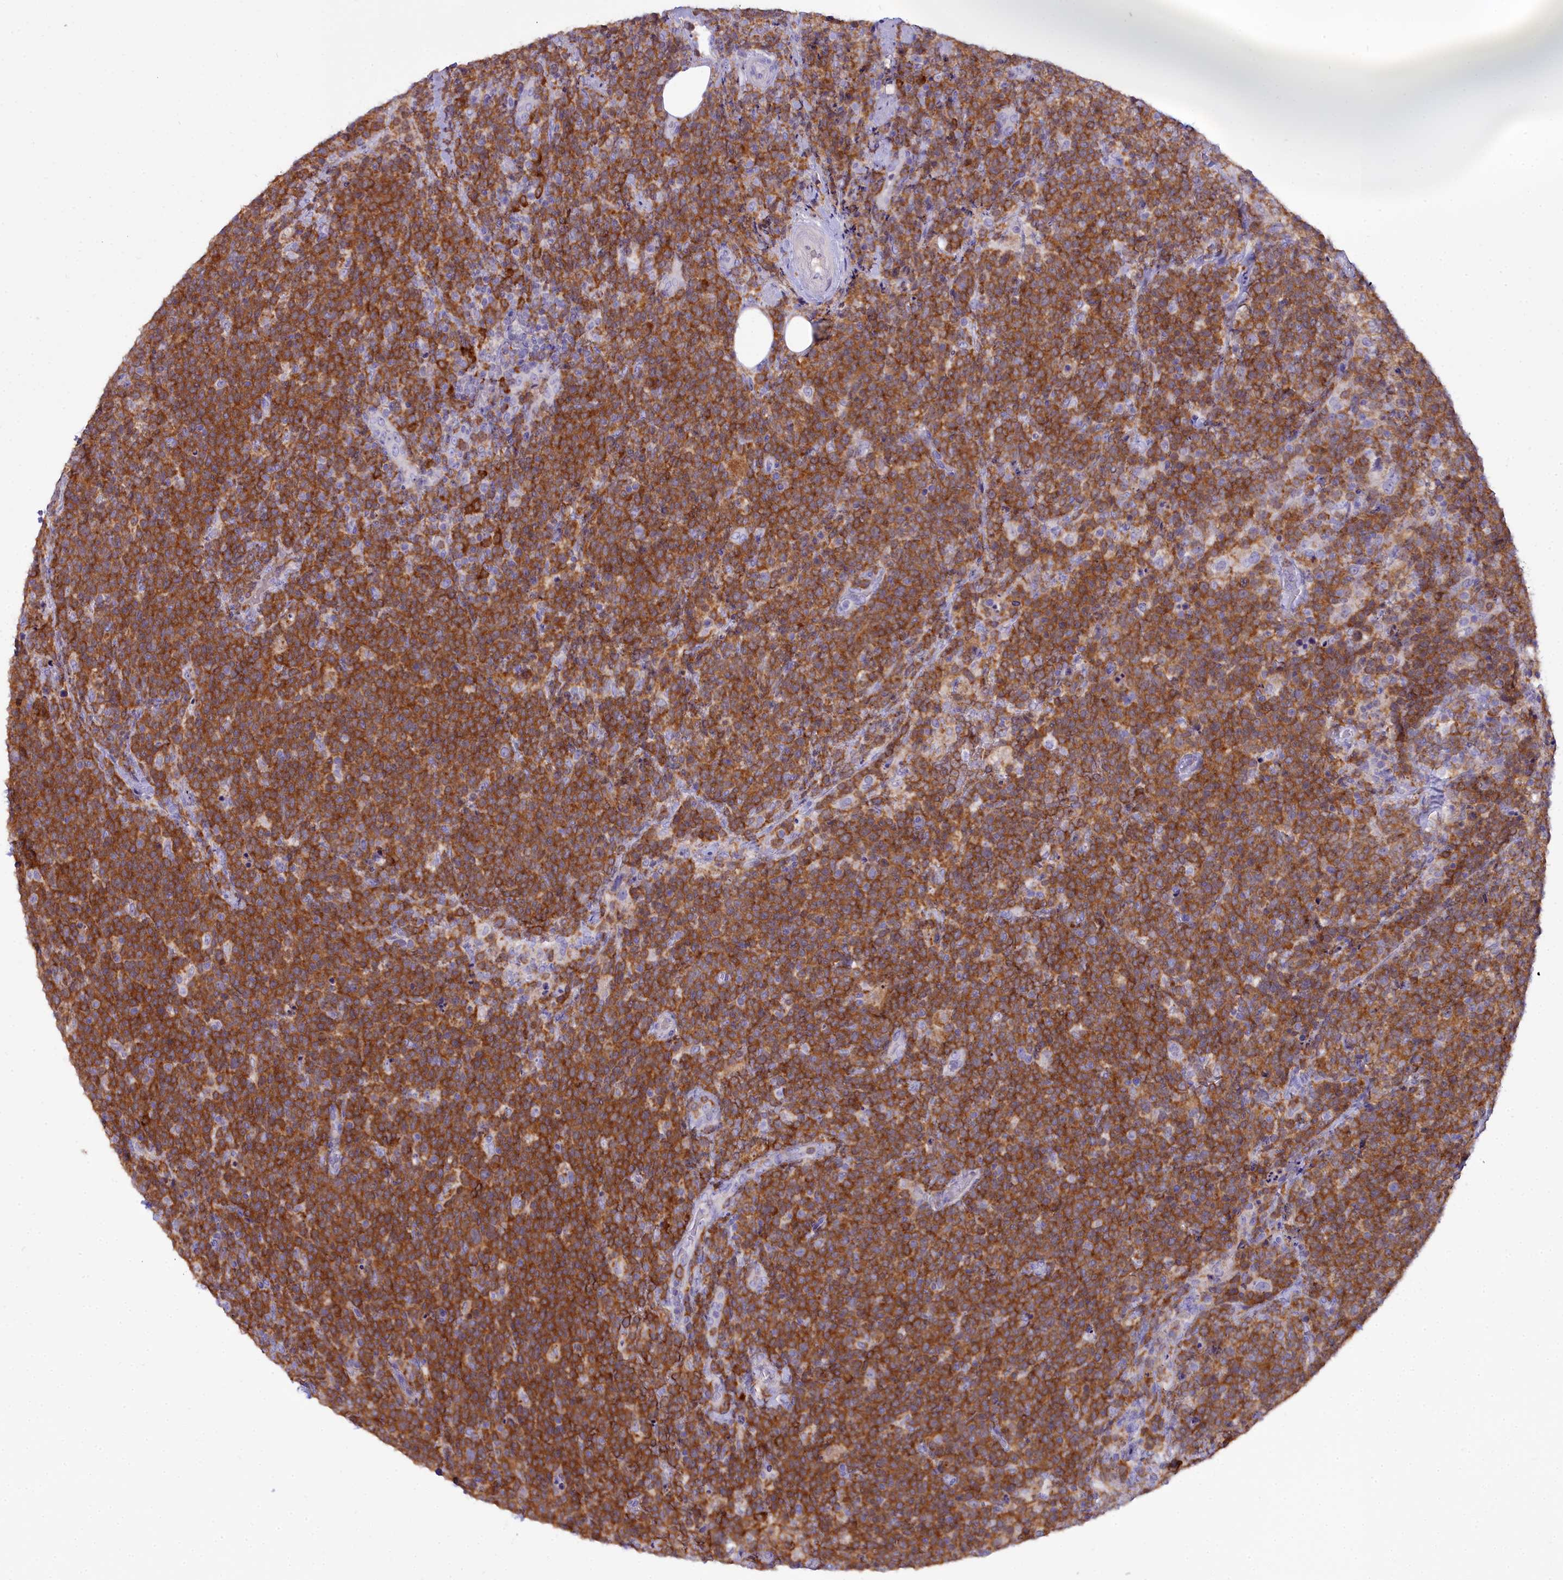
{"staining": {"intensity": "strong", "quantity": ">75%", "location": "cytoplasmic/membranous"}, "tissue": "lymphoma", "cell_type": "Tumor cells", "image_type": "cancer", "snomed": [{"axis": "morphology", "description": "Malignant lymphoma, non-Hodgkin's type, High grade"}, {"axis": "topography", "description": "Lymph node"}], "caption": "Protein staining of lymphoma tissue demonstrates strong cytoplasmic/membranous staining in approximately >75% of tumor cells.", "gene": "BLNK", "patient": {"sex": "male", "age": 61}}